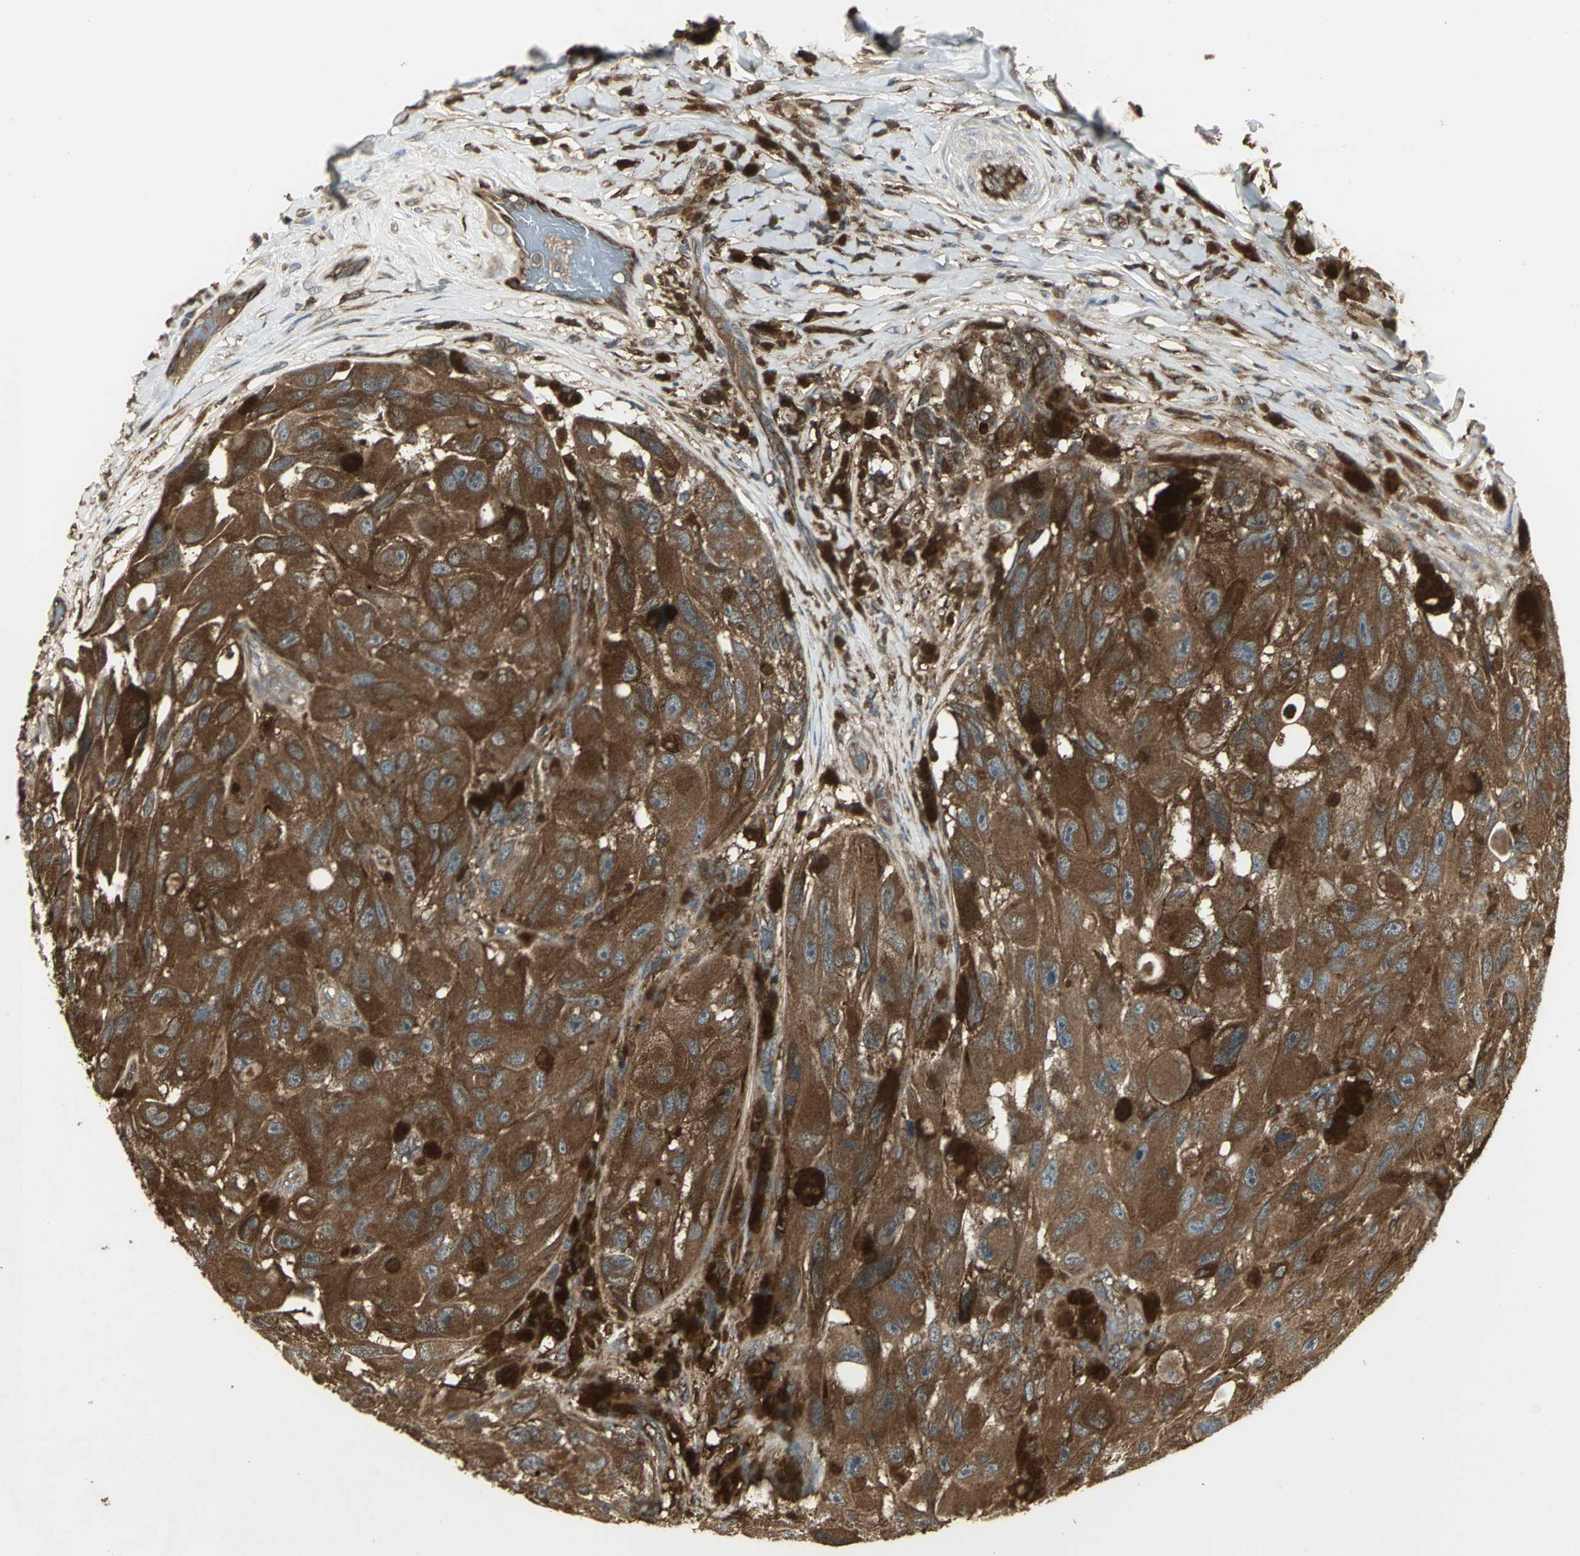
{"staining": {"intensity": "moderate", "quantity": ">75%", "location": "cytoplasmic/membranous"}, "tissue": "melanoma", "cell_type": "Tumor cells", "image_type": "cancer", "snomed": [{"axis": "morphology", "description": "Malignant melanoma, NOS"}, {"axis": "topography", "description": "Skin"}], "caption": "Immunohistochemistry (IHC) histopathology image of malignant melanoma stained for a protein (brown), which demonstrates medium levels of moderate cytoplasmic/membranous expression in about >75% of tumor cells.", "gene": "PRXL2B", "patient": {"sex": "female", "age": 73}}